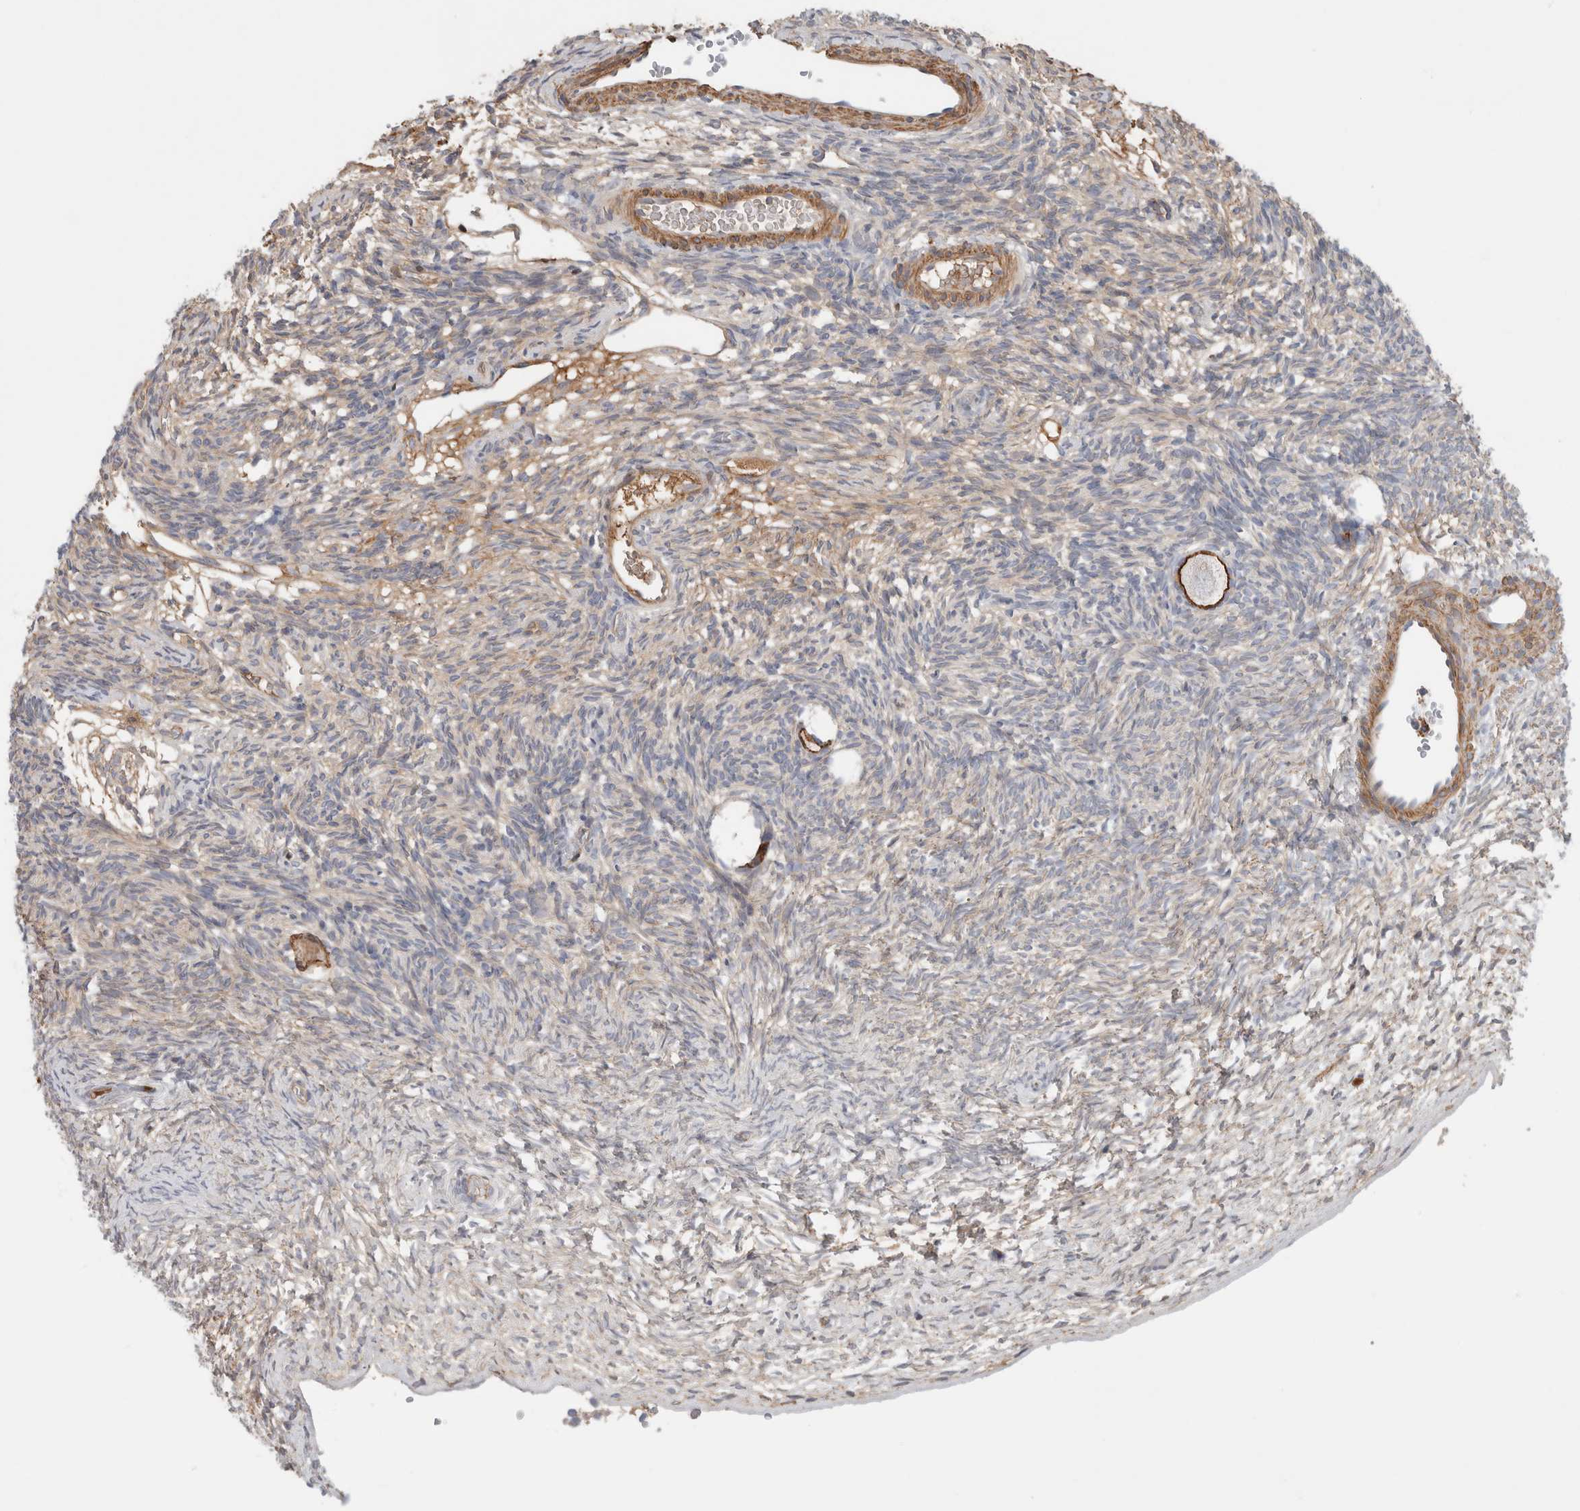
{"staining": {"intensity": "strong", "quantity": ">75%", "location": "cytoplasmic/membranous"}, "tissue": "ovary", "cell_type": "Follicle cells", "image_type": "normal", "snomed": [{"axis": "morphology", "description": "Normal tissue, NOS"}, {"axis": "topography", "description": "Ovary"}], "caption": "Immunohistochemistry (IHC) staining of unremarkable ovary, which shows high levels of strong cytoplasmic/membranous expression in approximately >75% of follicle cells indicating strong cytoplasmic/membranous protein staining. The staining was performed using DAB (3,3'-diaminobenzidine) (brown) for protein detection and nuclei were counterstained in hematoxylin (blue).", "gene": "CFI", "patient": {"sex": "female", "age": 34}}